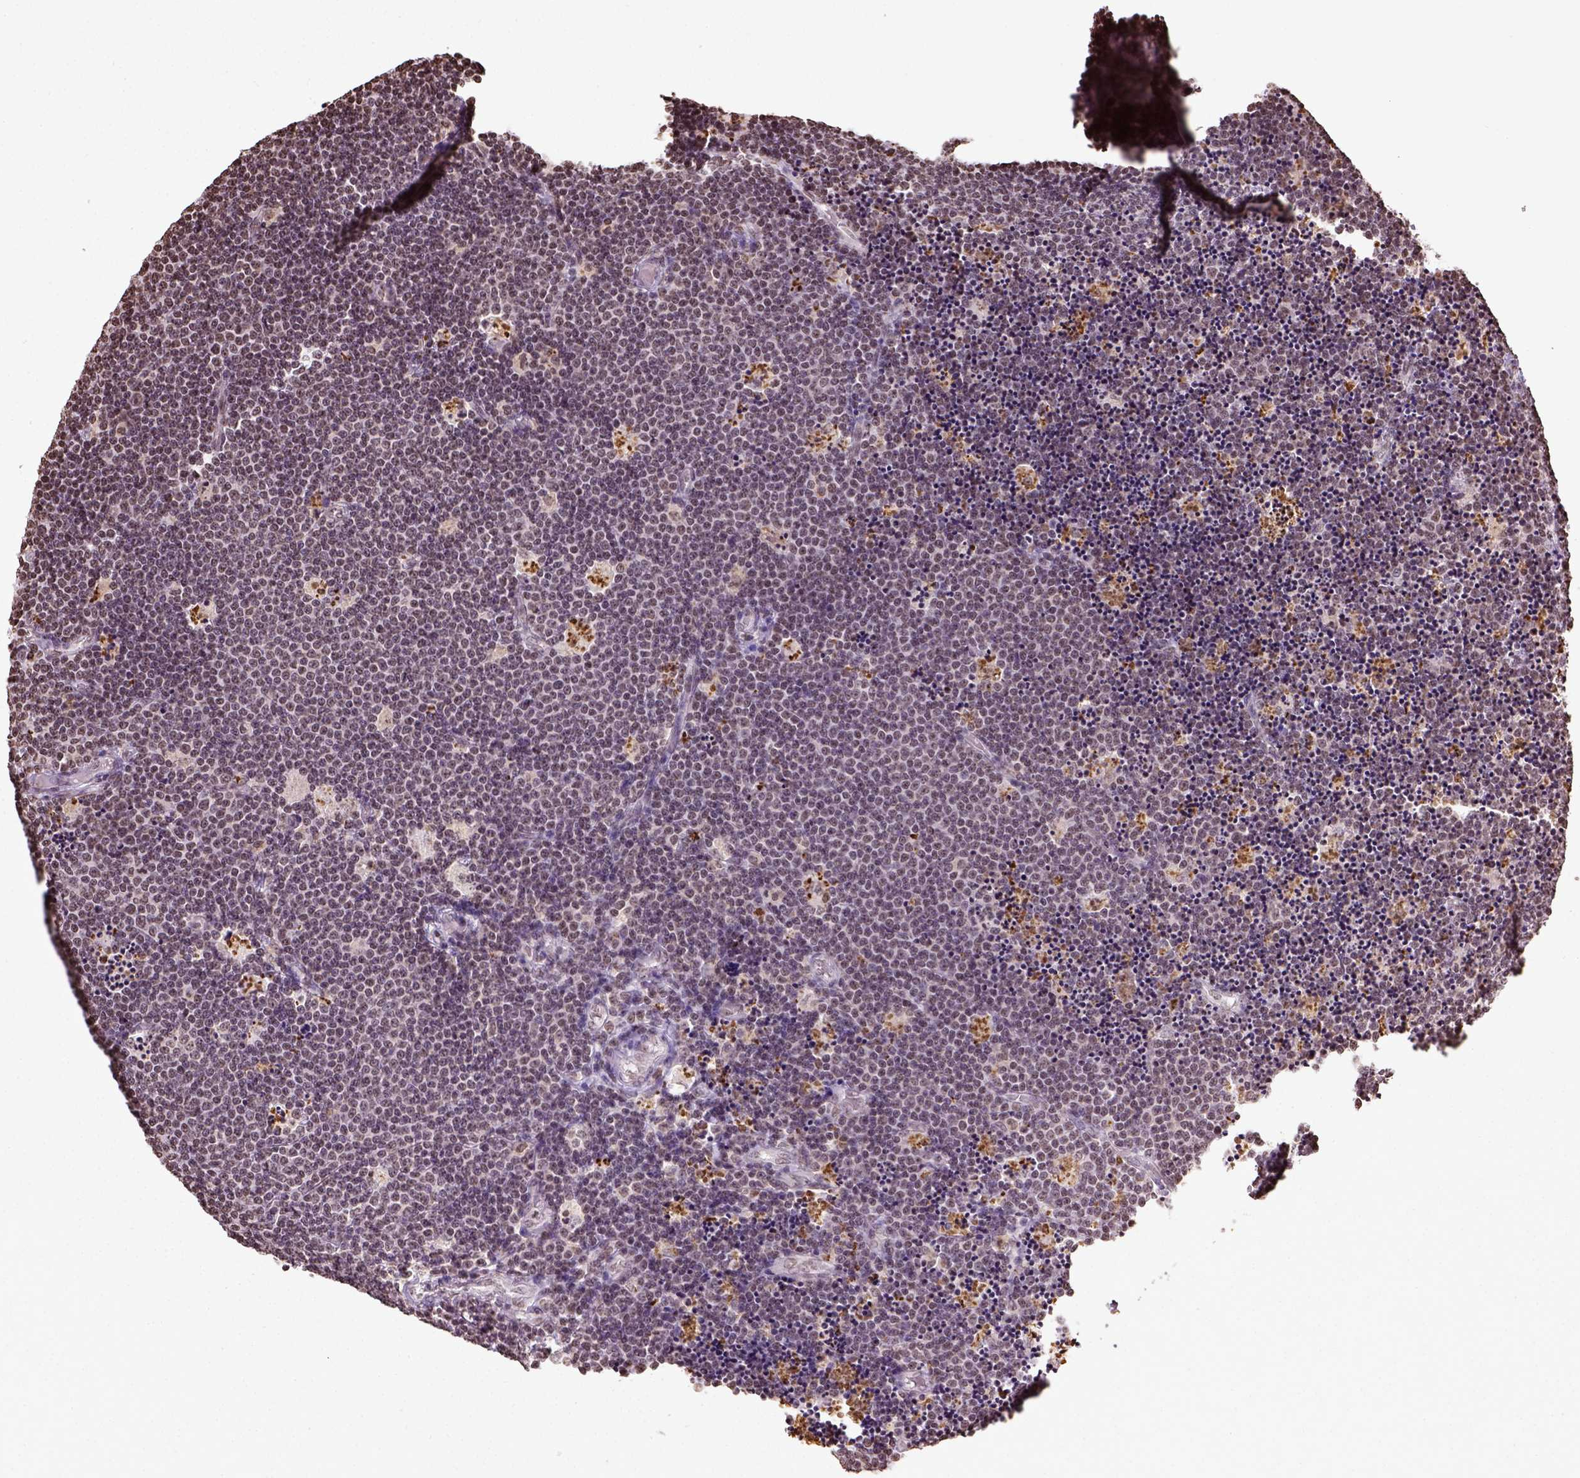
{"staining": {"intensity": "weak", "quantity": ">75%", "location": "nuclear"}, "tissue": "lymphoma", "cell_type": "Tumor cells", "image_type": "cancer", "snomed": [{"axis": "morphology", "description": "Malignant lymphoma, non-Hodgkin's type, Low grade"}, {"axis": "topography", "description": "Brain"}], "caption": "Lymphoma was stained to show a protein in brown. There is low levels of weak nuclear positivity in about >75% of tumor cells.", "gene": "ZNF75D", "patient": {"sex": "female", "age": 66}}